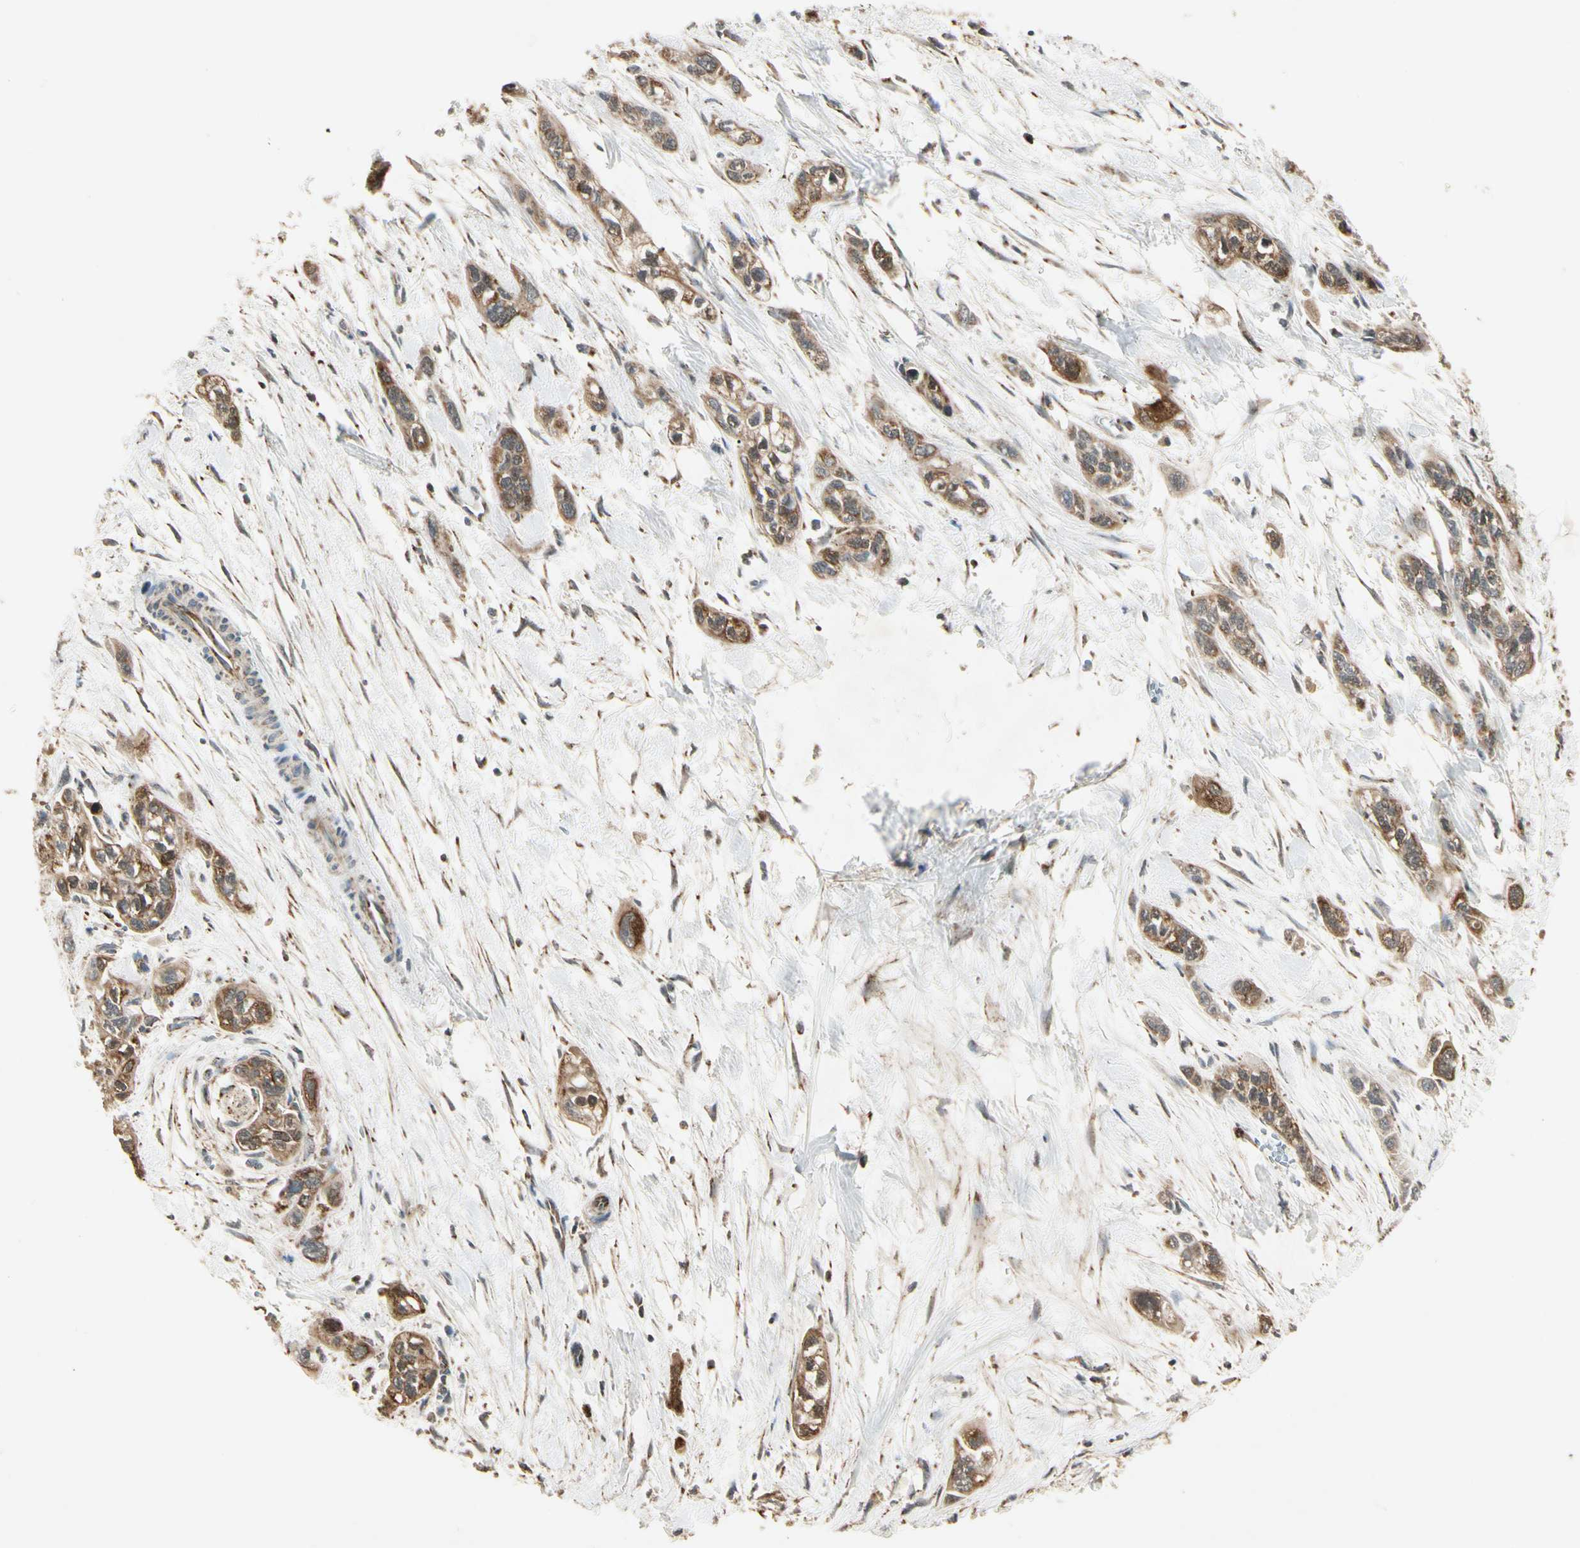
{"staining": {"intensity": "moderate", "quantity": ">75%", "location": "cytoplasmic/membranous"}, "tissue": "pancreatic cancer", "cell_type": "Tumor cells", "image_type": "cancer", "snomed": [{"axis": "morphology", "description": "Adenocarcinoma, NOS"}, {"axis": "topography", "description": "Pancreas"}], "caption": "Approximately >75% of tumor cells in human pancreatic adenocarcinoma display moderate cytoplasmic/membranous protein positivity as visualized by brown immunohistochemical staining.", "gene": "PRDX5", "patient": {"sex": "male", "age": 74}}